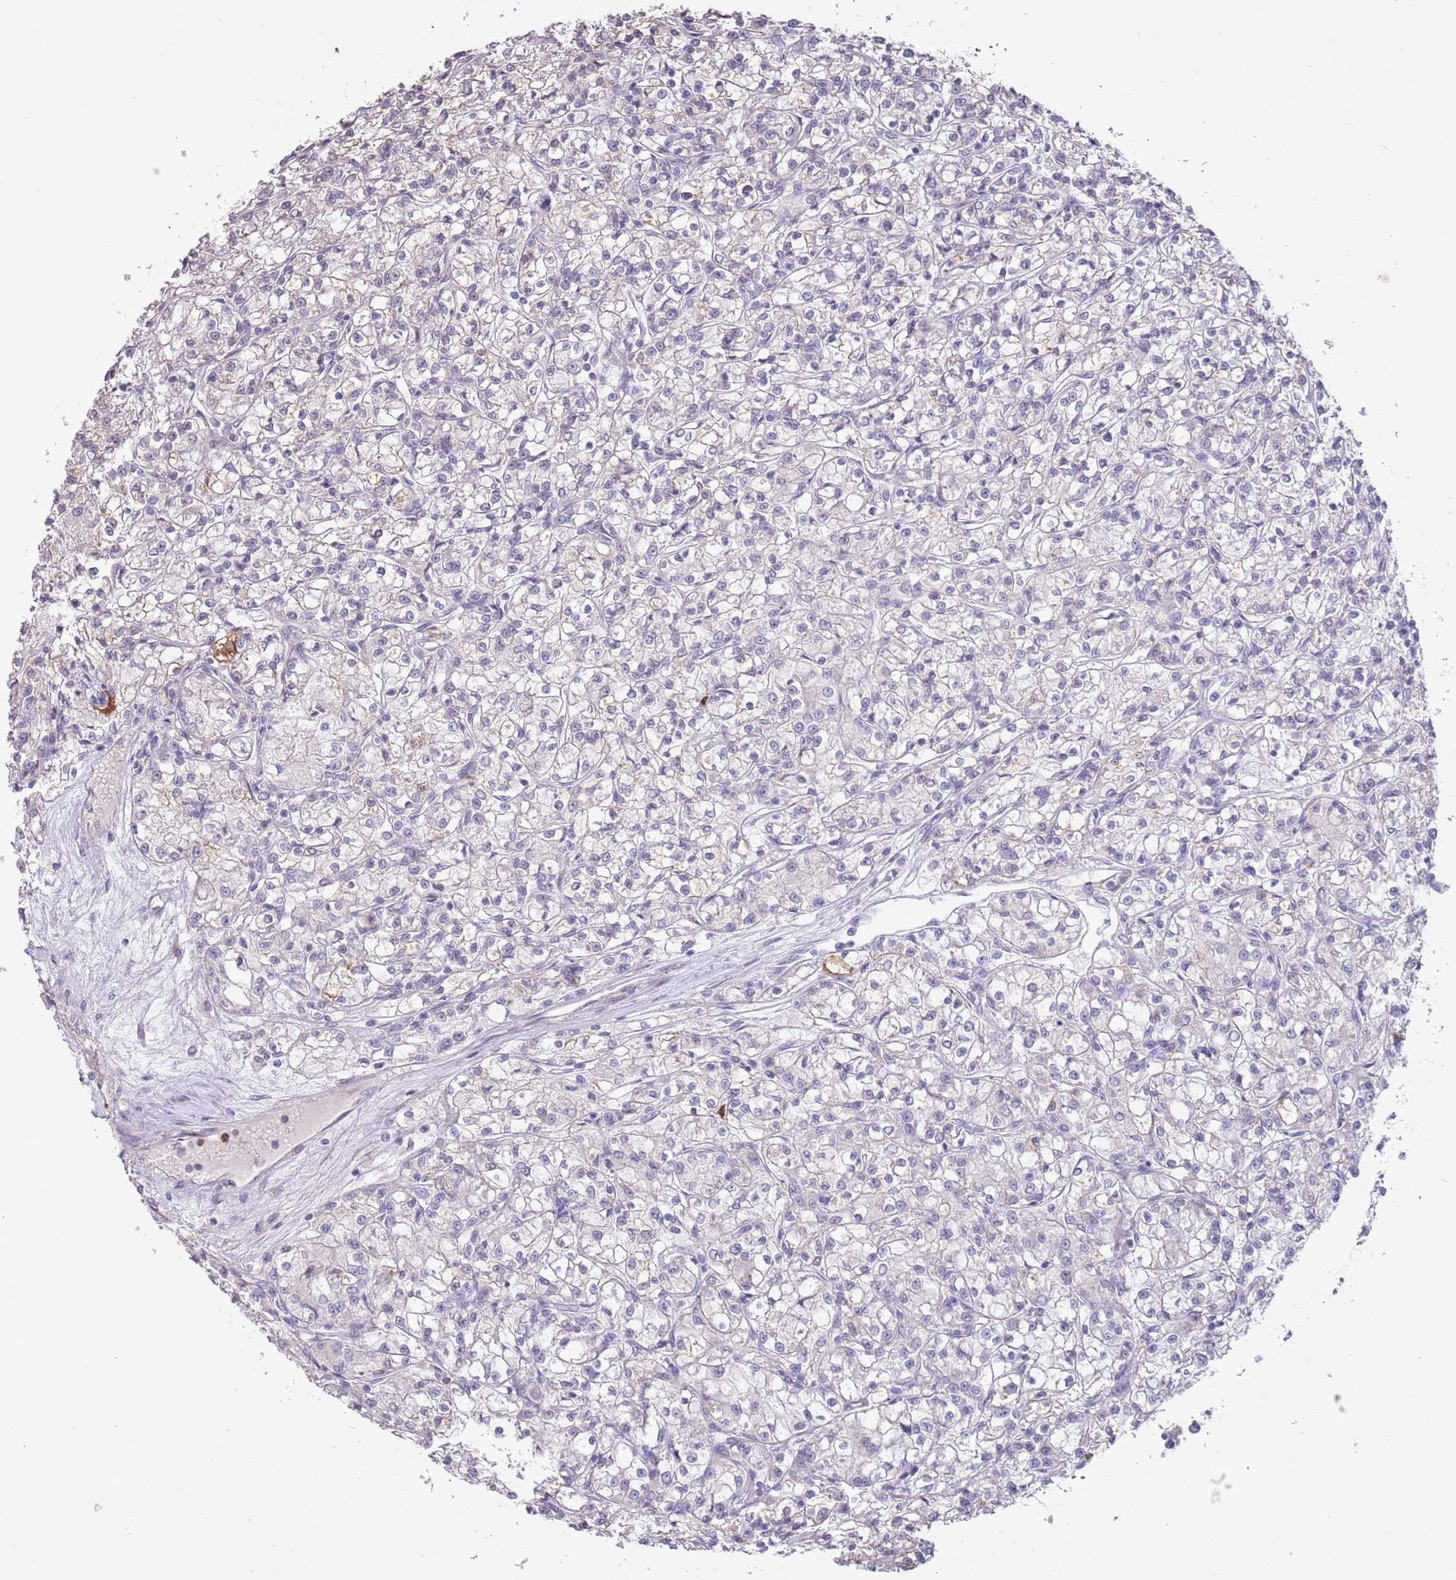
{"staining": {"intensity": "negative", "quantity": "none", "location": "none"}, "tissue": "renal cancer", "cell_type": "Tumor cells", "image_type": "cancer", "snomed": [{"axis": "morphology", "description": "Adenocarcinoma, NOS"}, {"axis": "topography", "description": "Kidney"}], "caption": "Immunohistochemical staining of human renal adenocarcinoma displays no significant positivity in tumor cells. (Stains: DAB immunohistochemistry (IHC) with hematoxylin counter stain, Microscopy: brightfield microscopy at high magnification).", "gene": "P2RY13", "patient": {"sex": "female", "age": 59}}